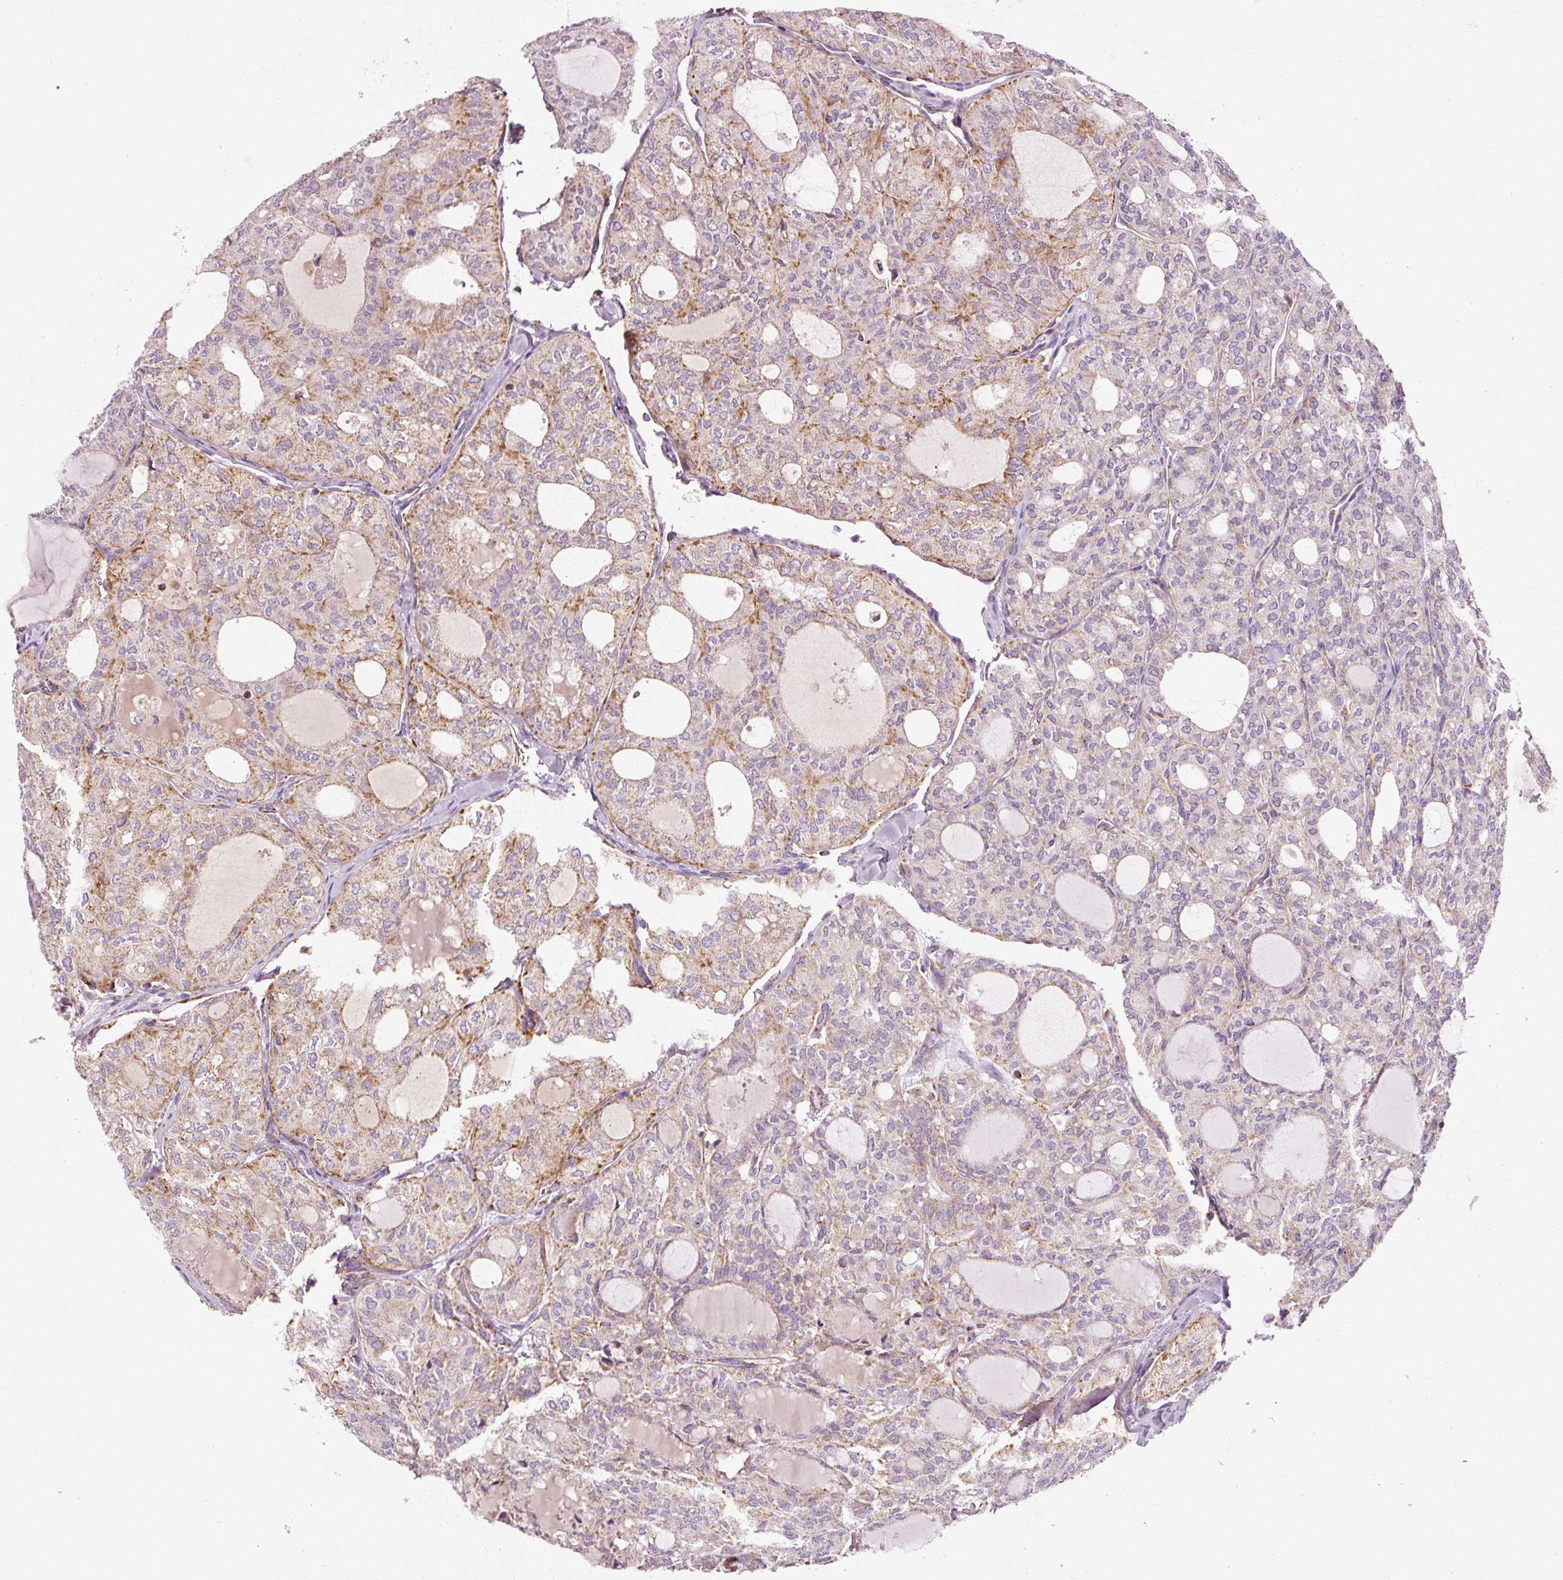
{"staining": {"intensity": "moderate", "quantity": "25%-75%", "location": "cytoplasmic/membranous"}, "tissue": "thyroid cancer", "cell_type": "Tumor cells", "image_type": "cancer", "snomed": [{"axis": "morphology", "description": "Follicular adenoma carcinoma, NOS"}, {"axis": "topography", "description": "Thyroid gland"}], "caption": "Immunohistochemical staining of thyroid cancer (follicular adenoma carcinoma) reveals medium levels of moderate cytoplasmic/membranous expression in approximately 25%-75% of tumor cells. Using DAB (3,3'-diaminobenzidine) (brown) and hematoxylin (blue) stains, captured at high magnification using brightfield microscopy.", "gene": "NDUFB4", "patient": {"sex": "male", "age": 75}}